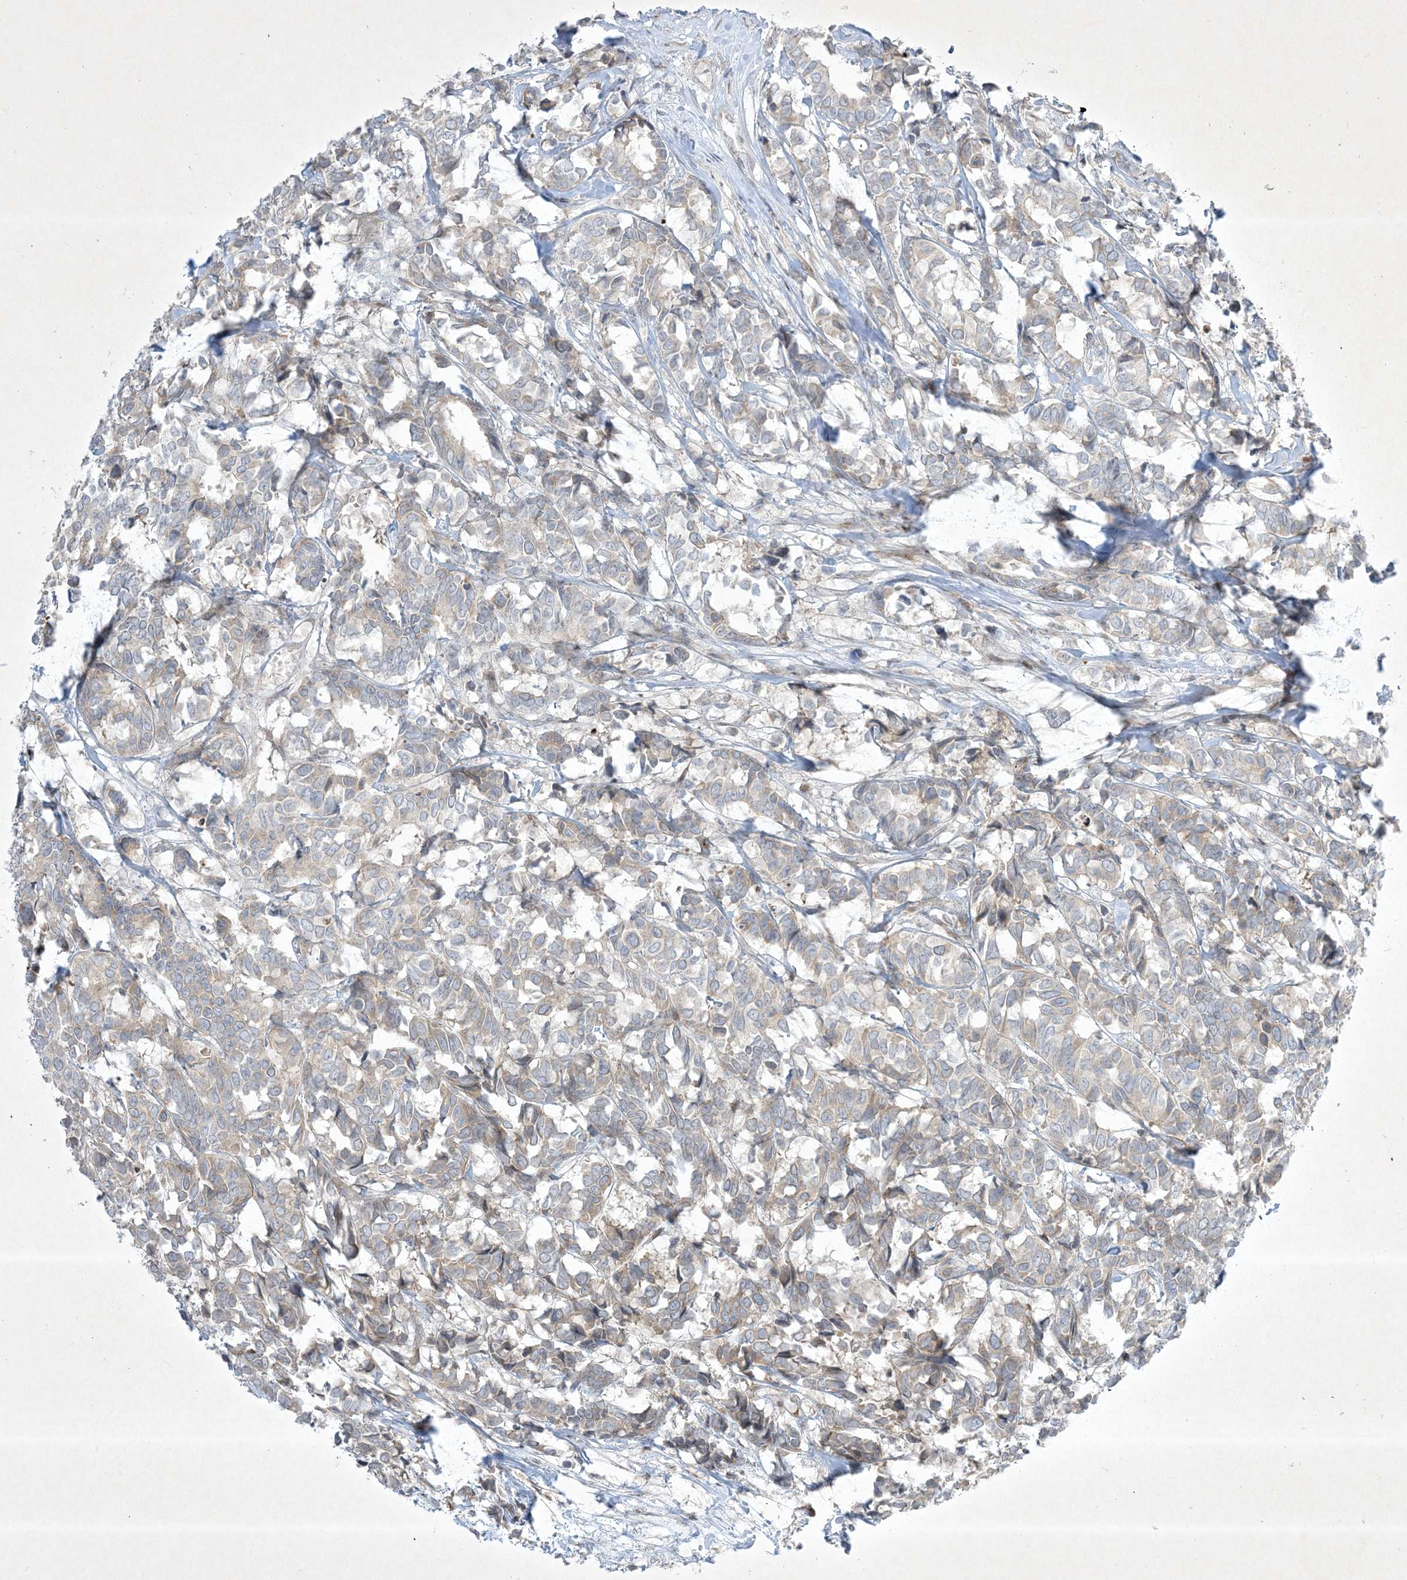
{"staining": {"intensity": "weak", "quantity": "<25%", "location": "cytoplasmic/membranous"}, "tissue": "breast cancer", "cell_type": "Tumor cells", "image_type": "cancer", "snomed": [{"axis": "morphology", "description": "Duct carcinoma"}, {"axis": "topography", "description": "Breast"}], "caption": "Immunohistochemistry (IHC) image of neoplastic tissue: breast cancer (invasive ductal carcinoma) stained with DAB demonstrates no significant protein expression in tumor cells. The staining is performed using DAB brown chromogen with nuclei counter-stained in using hematoxylin.", "gene": "SOGA3", "patient": {"sex": "female", "age": 87}}